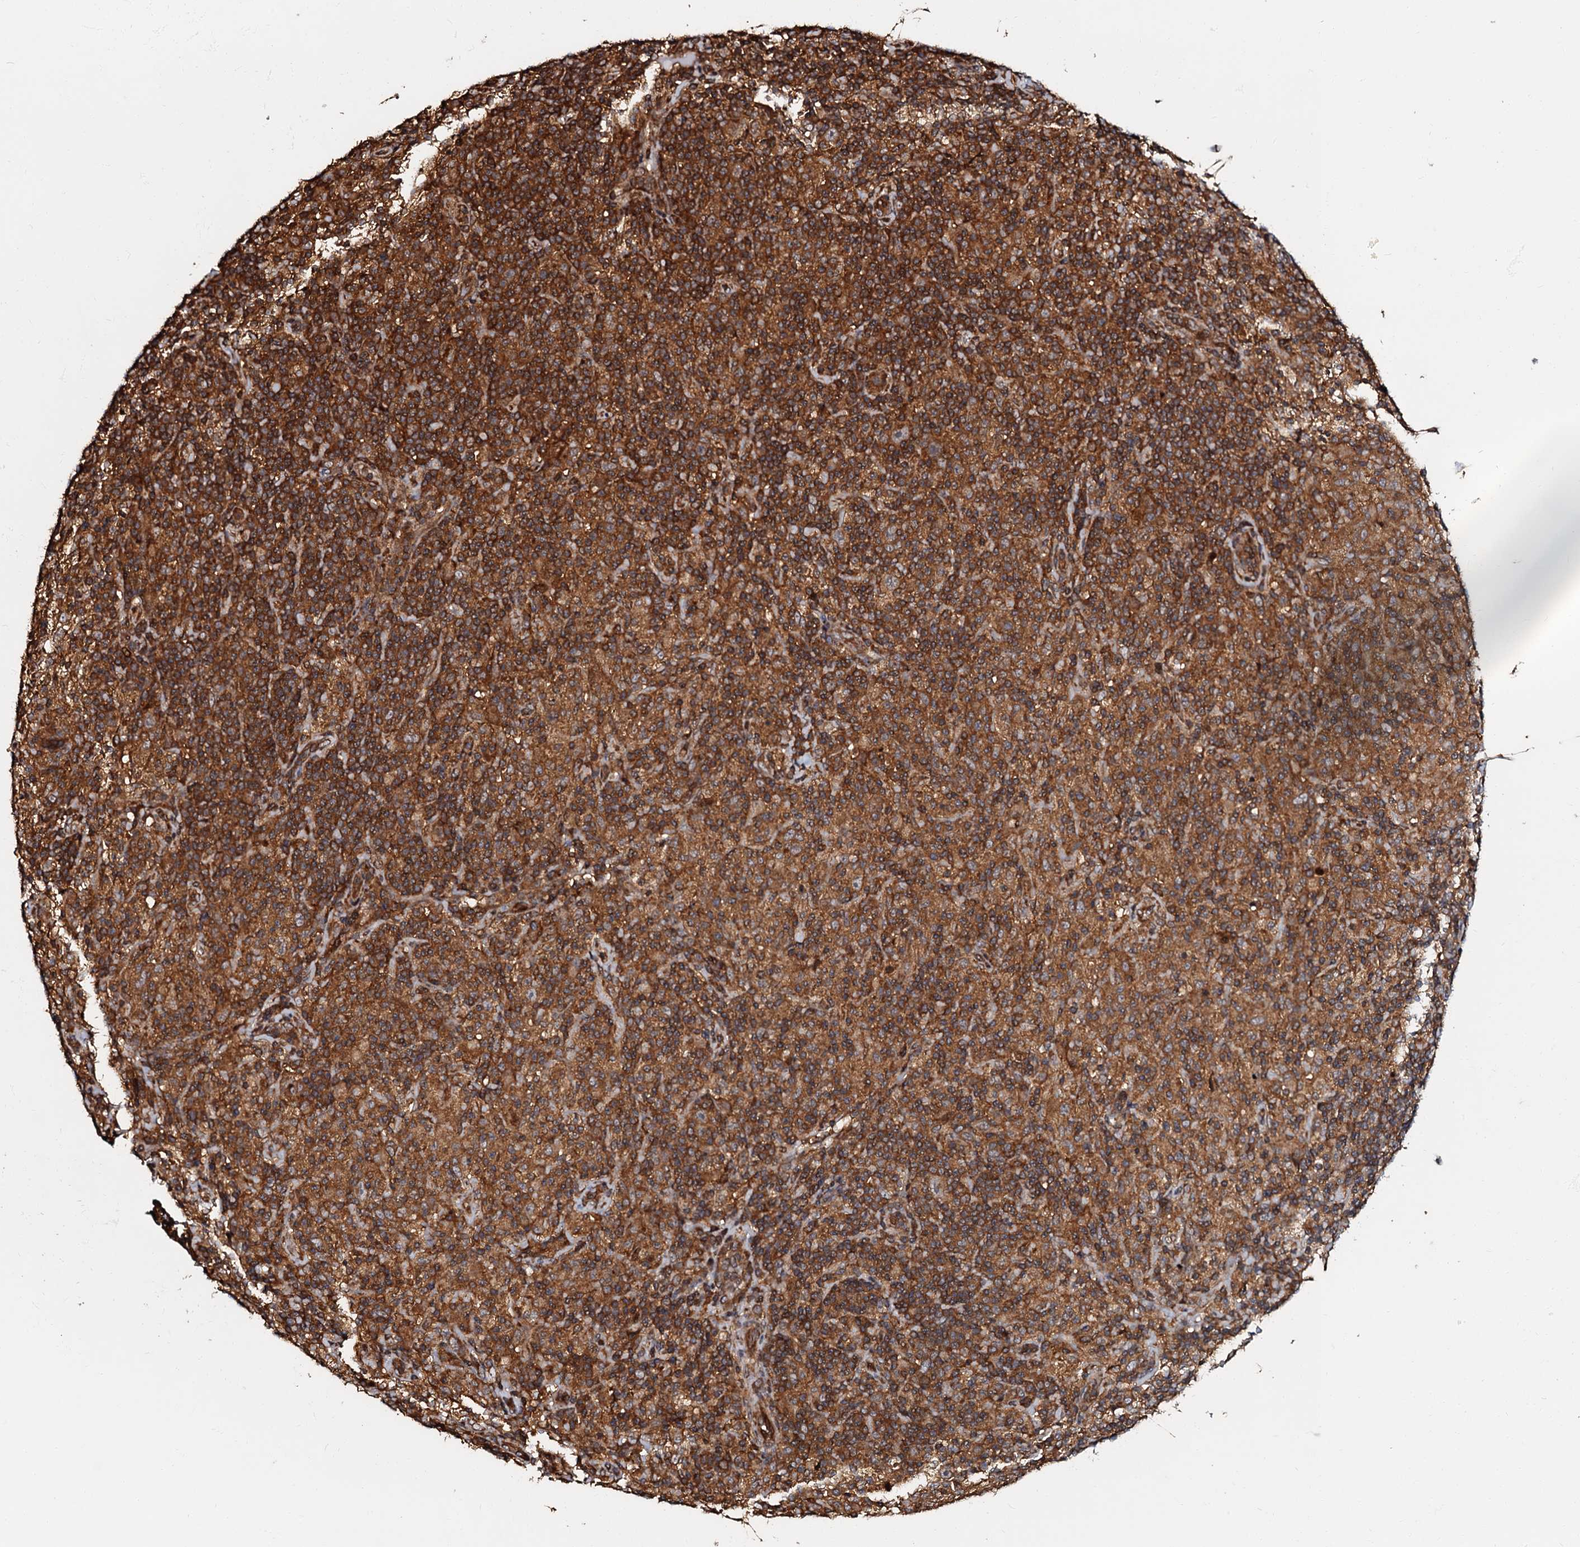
{"staining": {"intensity": "weak", "quantity": "25%-75%", "location": "cytoplasmic/membranous"}, "tissue": "lymphoma", "cell_type": "Tumor cells", "image_type": "cancer", "snomed": [{"axis": "morphology", "description": "Hodgkin's disease, NOS"}, {"axis": "topography", "description": "Lymph node"}], "caption": "Hodgkin's disease tissue demonstrates weak cytoplasmic/membranous staining in about 25%-75% of tumor cells, visualized by immunohistochemistry.", "gene": "OSBP", "patient": {"sex": "male", "age": 70}}